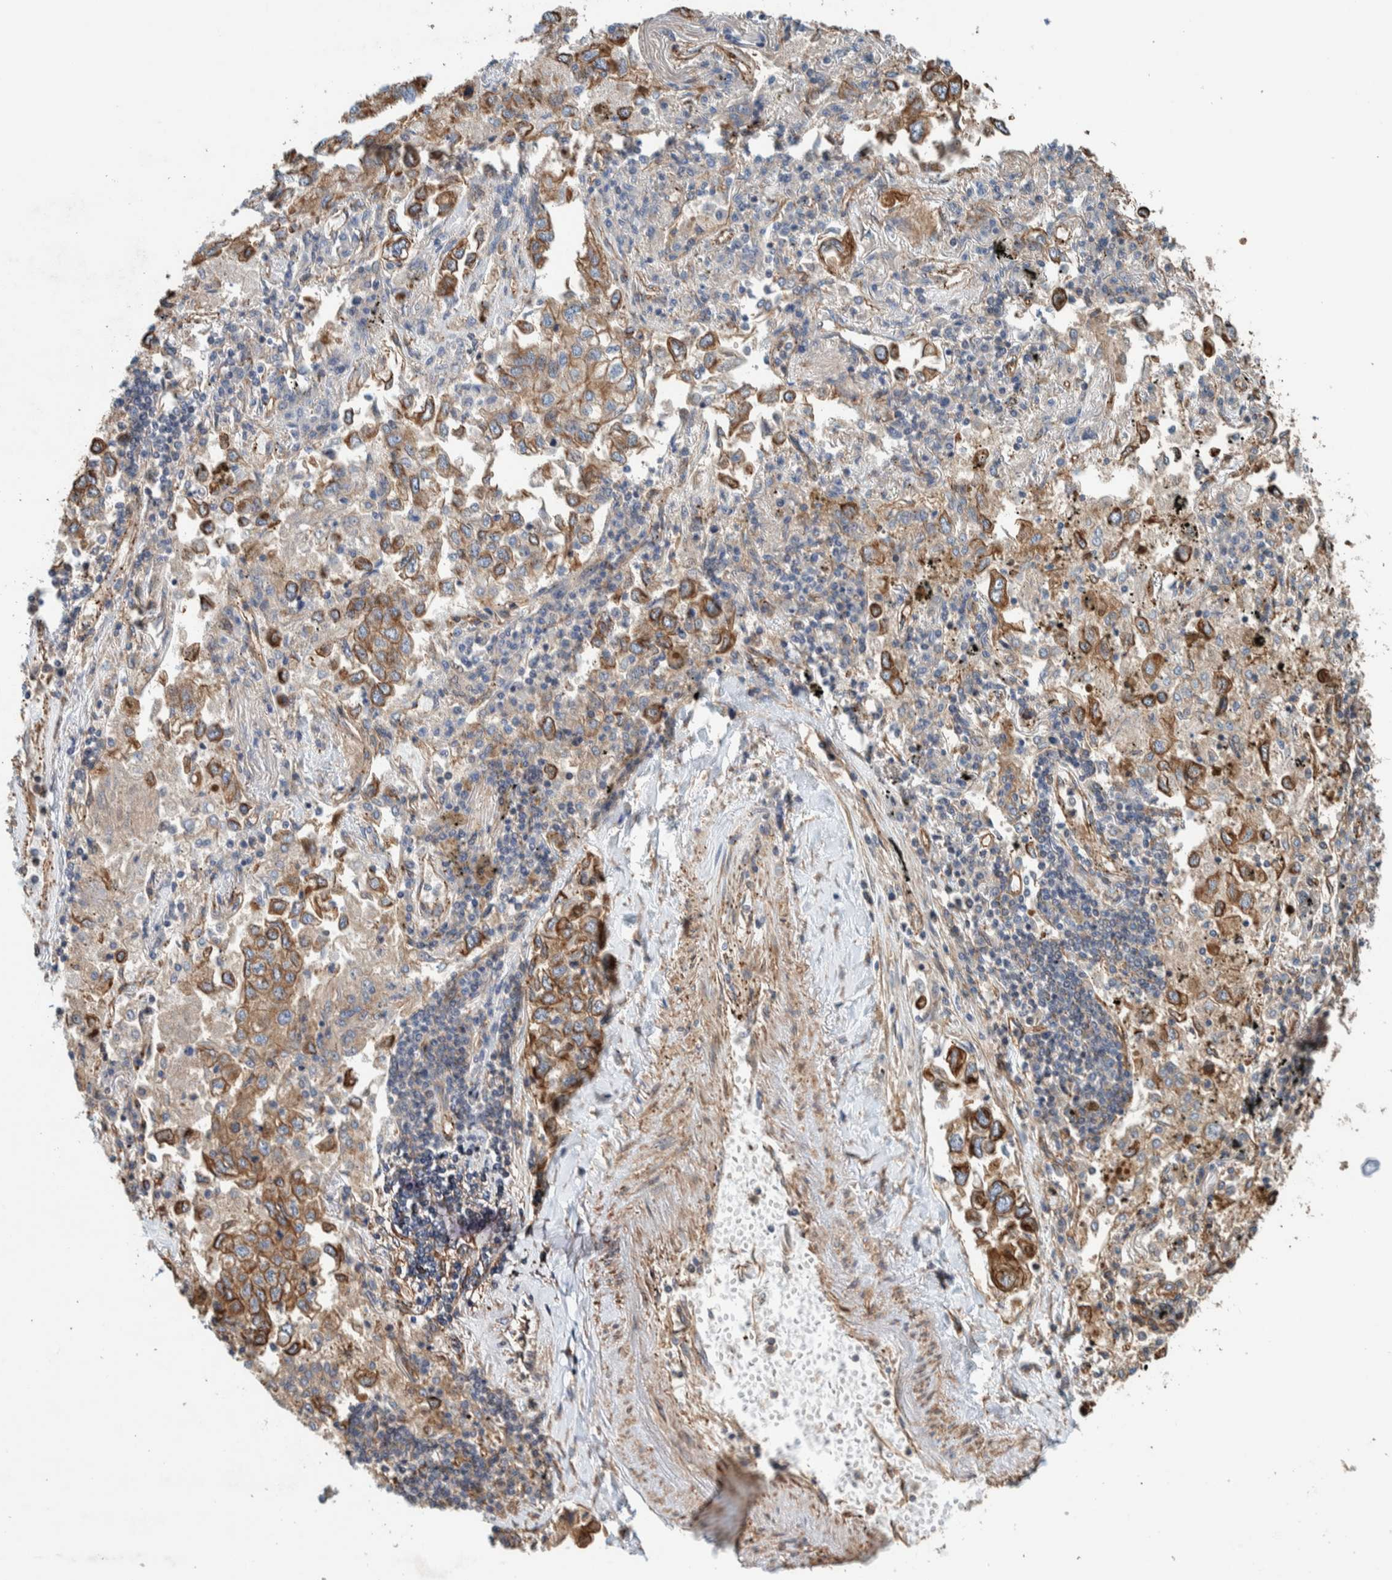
{"staining": {"intensity": "moderate", "quantity": ">75%", "location": "cytoplasmic/membranous"}, "tissue": "lung cancer", "cell_type": "Tumor cells", "image_type": "cancer", "snomed": [{"axis": "morphology", "description": "Inflammation, NOS"}, {"axis": "morphology", "description": "Adenocarcinoma, NOS"}, {"axis": "topography", "description": "Lung"}], "caption": "Moderate cytoplasmic/membranous staining for a protein is seen in approximately >75% of tumor cells of lung cancer using IHC.", "gene": "PKD1L1", "patient": {"sex": "male", "age": 63}}